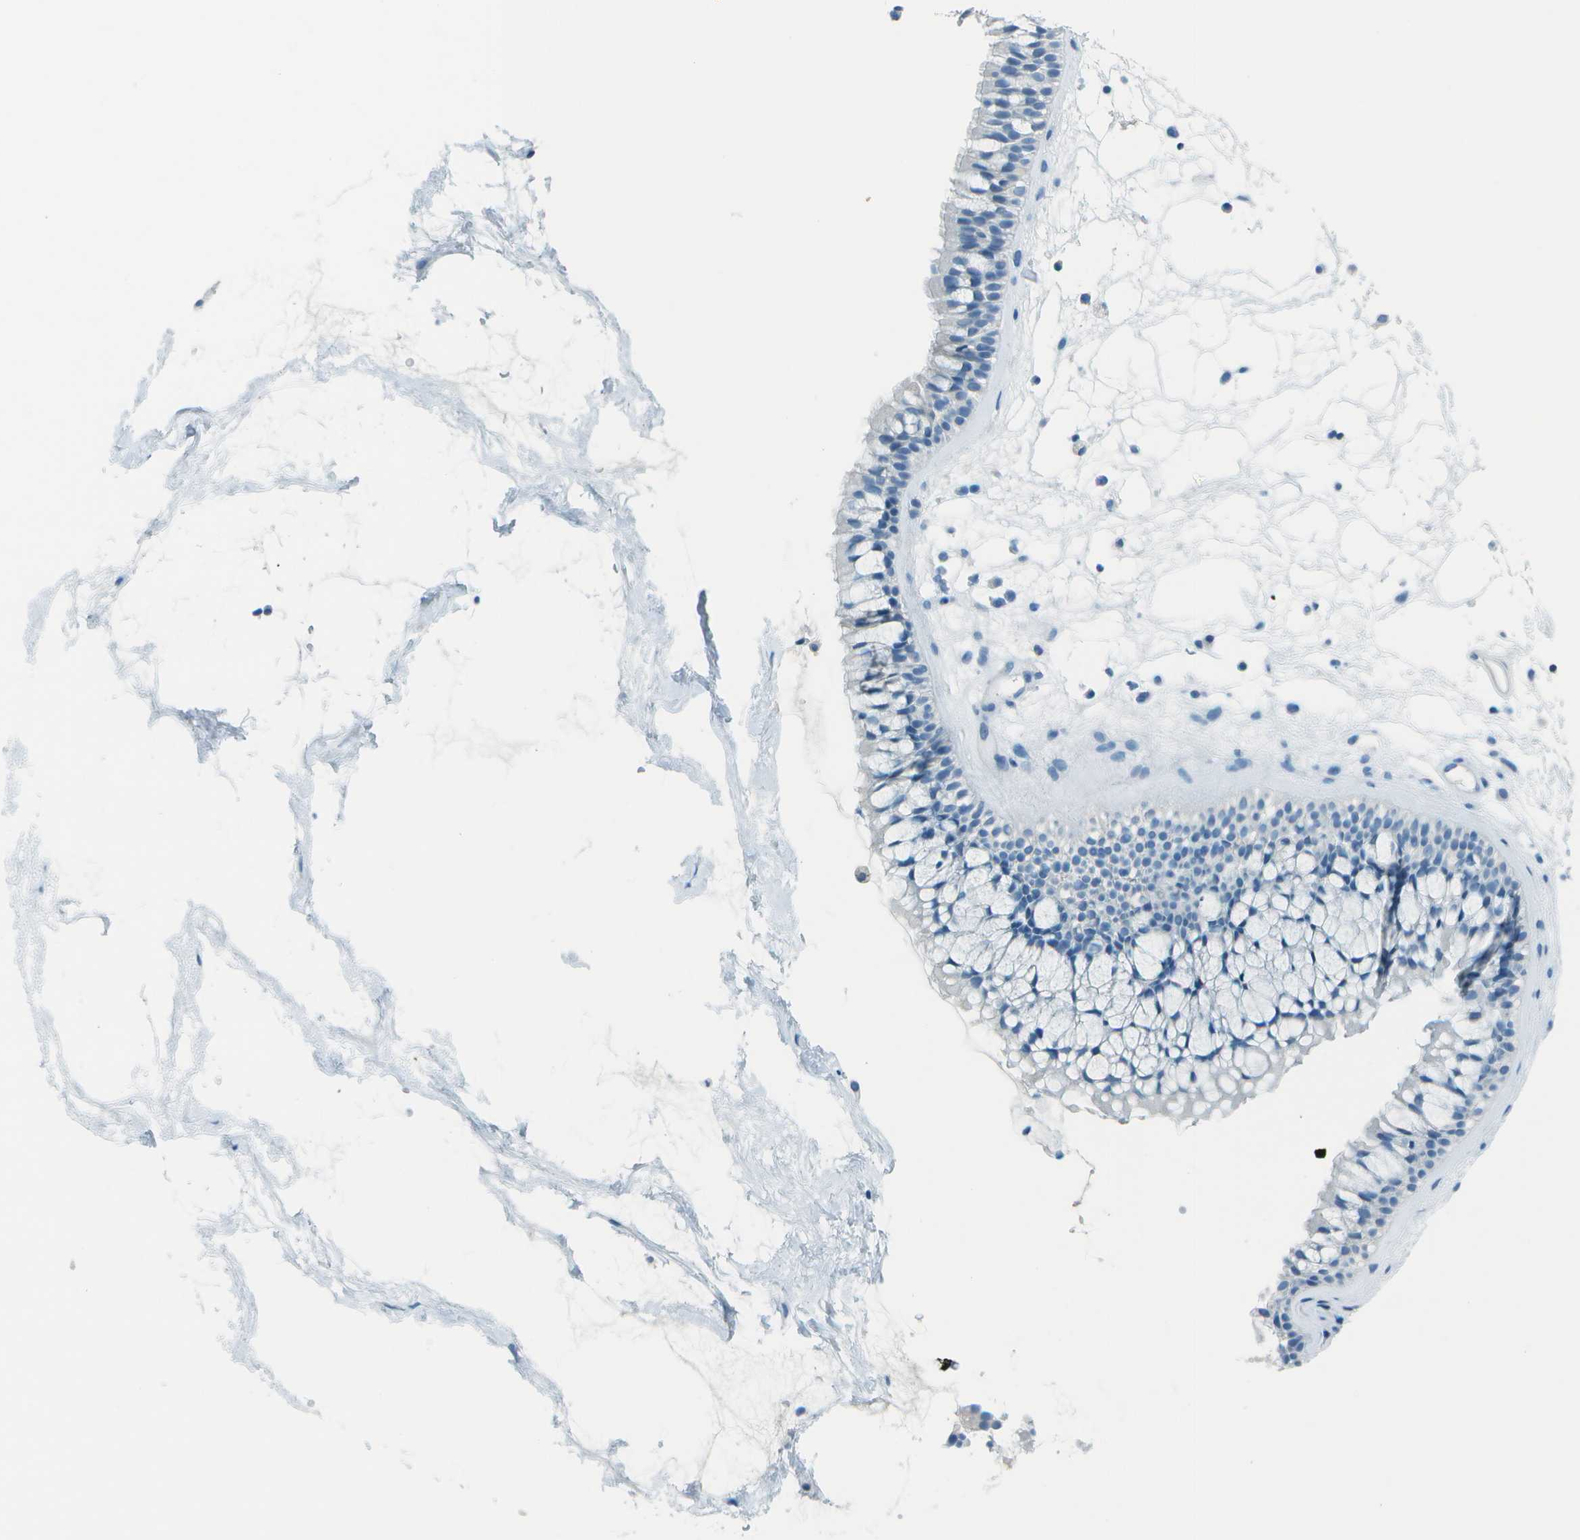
{"staining": {"intensity": "negative", "quantity": "none", "location": "none"}, "tissue": "nasopharynx", "cell_type": "Respiratory epithelial cells", "image_type": "normal", "snomed": [{"axis": "morphology", "description": "Normal tissue, NOS"}, {"axis": "morphology", "description": "Inflammation, NOS"}, {"axis": "topography", "description": "Nasopharynx"}], "caption": "IHC micrograph of normal human nasopharynx stained for a protein (brown), which reveals no staining in respiratory epithelial cells. Brightfield microscopy of immunohistochemistry stained with DAB (brown) and hematoxylin (blue), captured at high magnification.", "gene": "FGF1", "patient": {"sex": "male", "age": 48}}